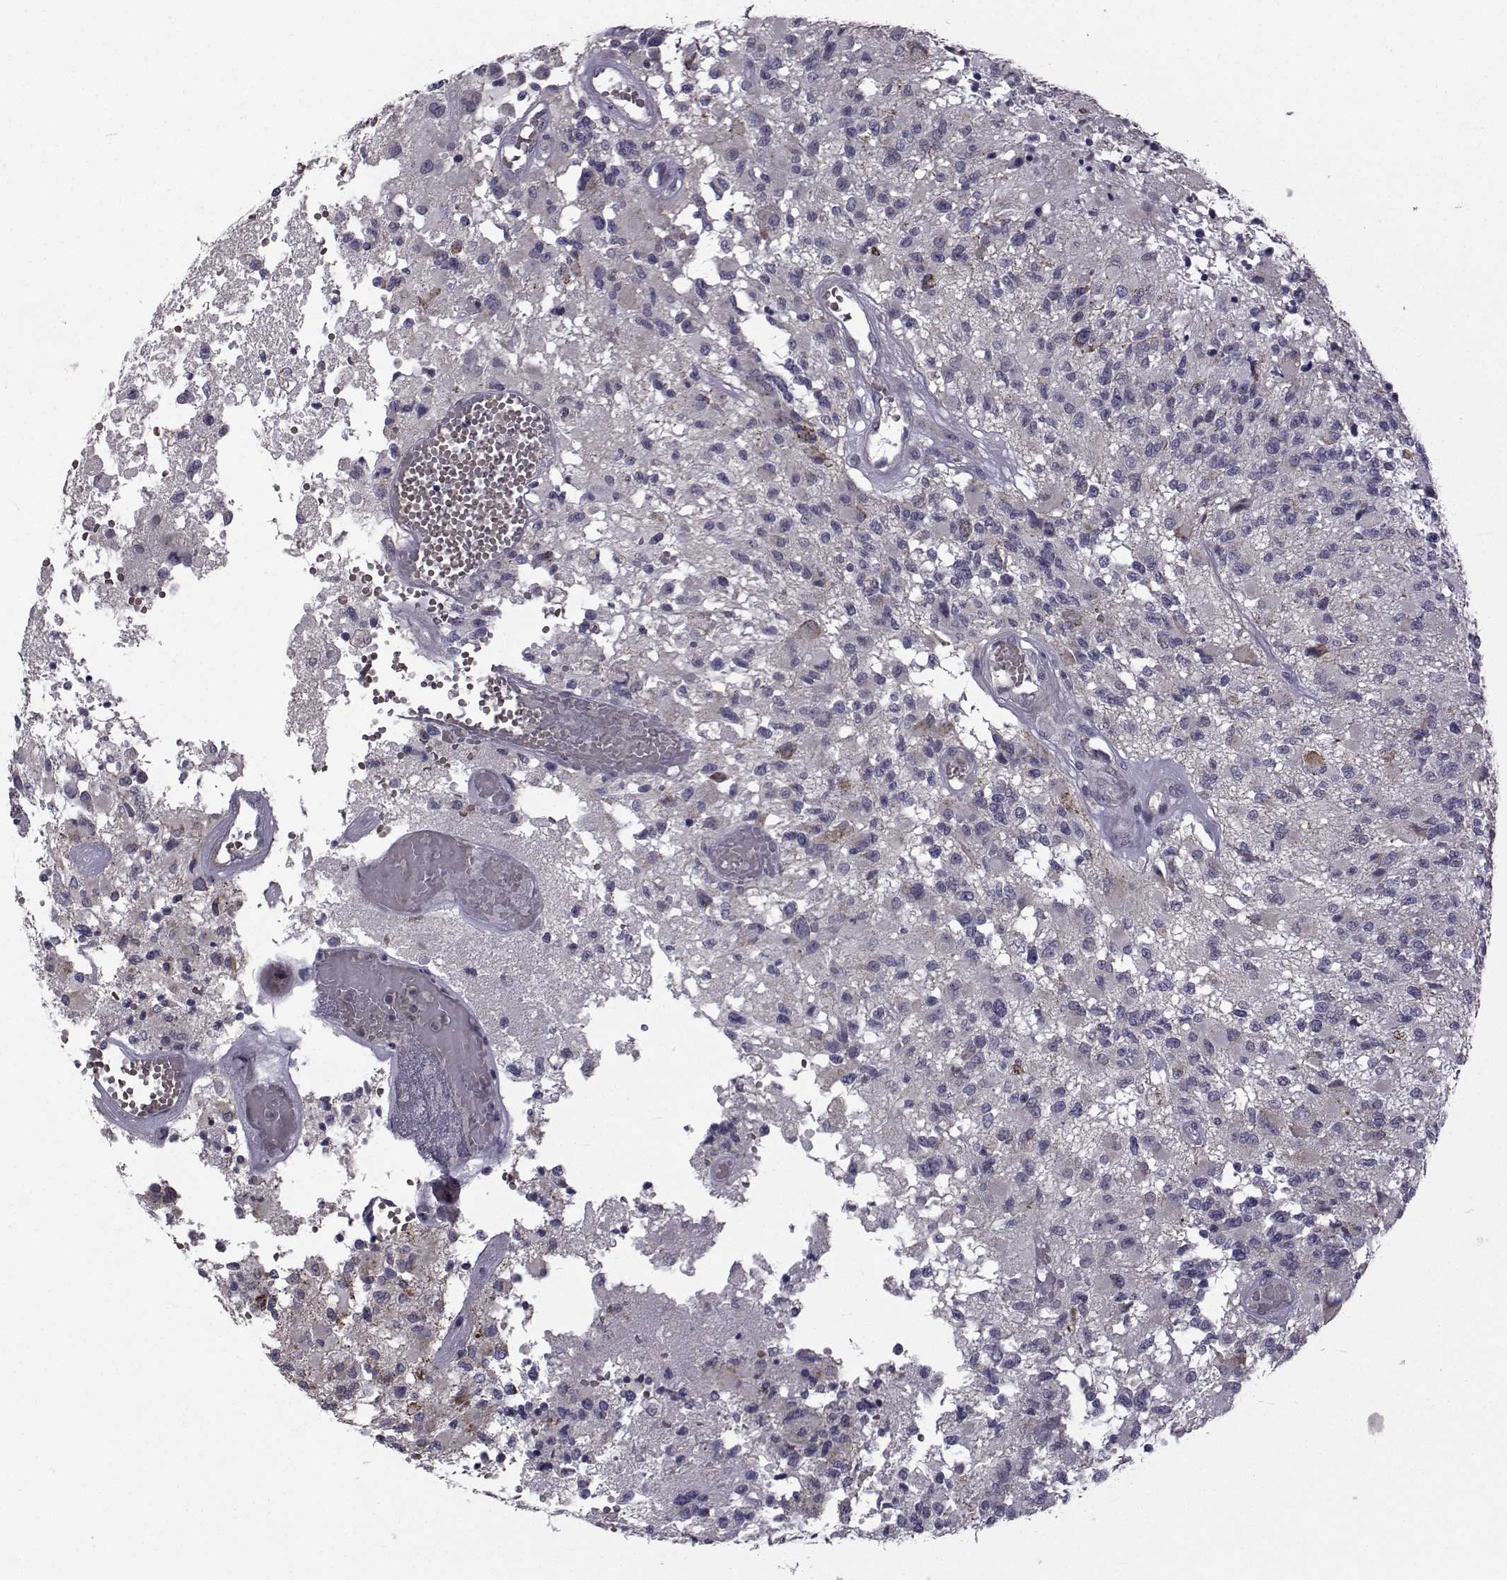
{"staining": {"intensity": "negative", "quantity": "none", "location": "none"}, "tissue": "glioma", "cell_type": "Tumor cells", "image_type": "cancer", "snomed": [{"axis": "morphology", "description": "Glioma, malignant, High grade"}, {"axis": "topography", "description": "Brain"}], "caption": "Glioma was stained to show a protein in brown. There is no significant expression in tumor cells.", "gene": "FDXR", "patient": {"sex": "female", "age": 63}}